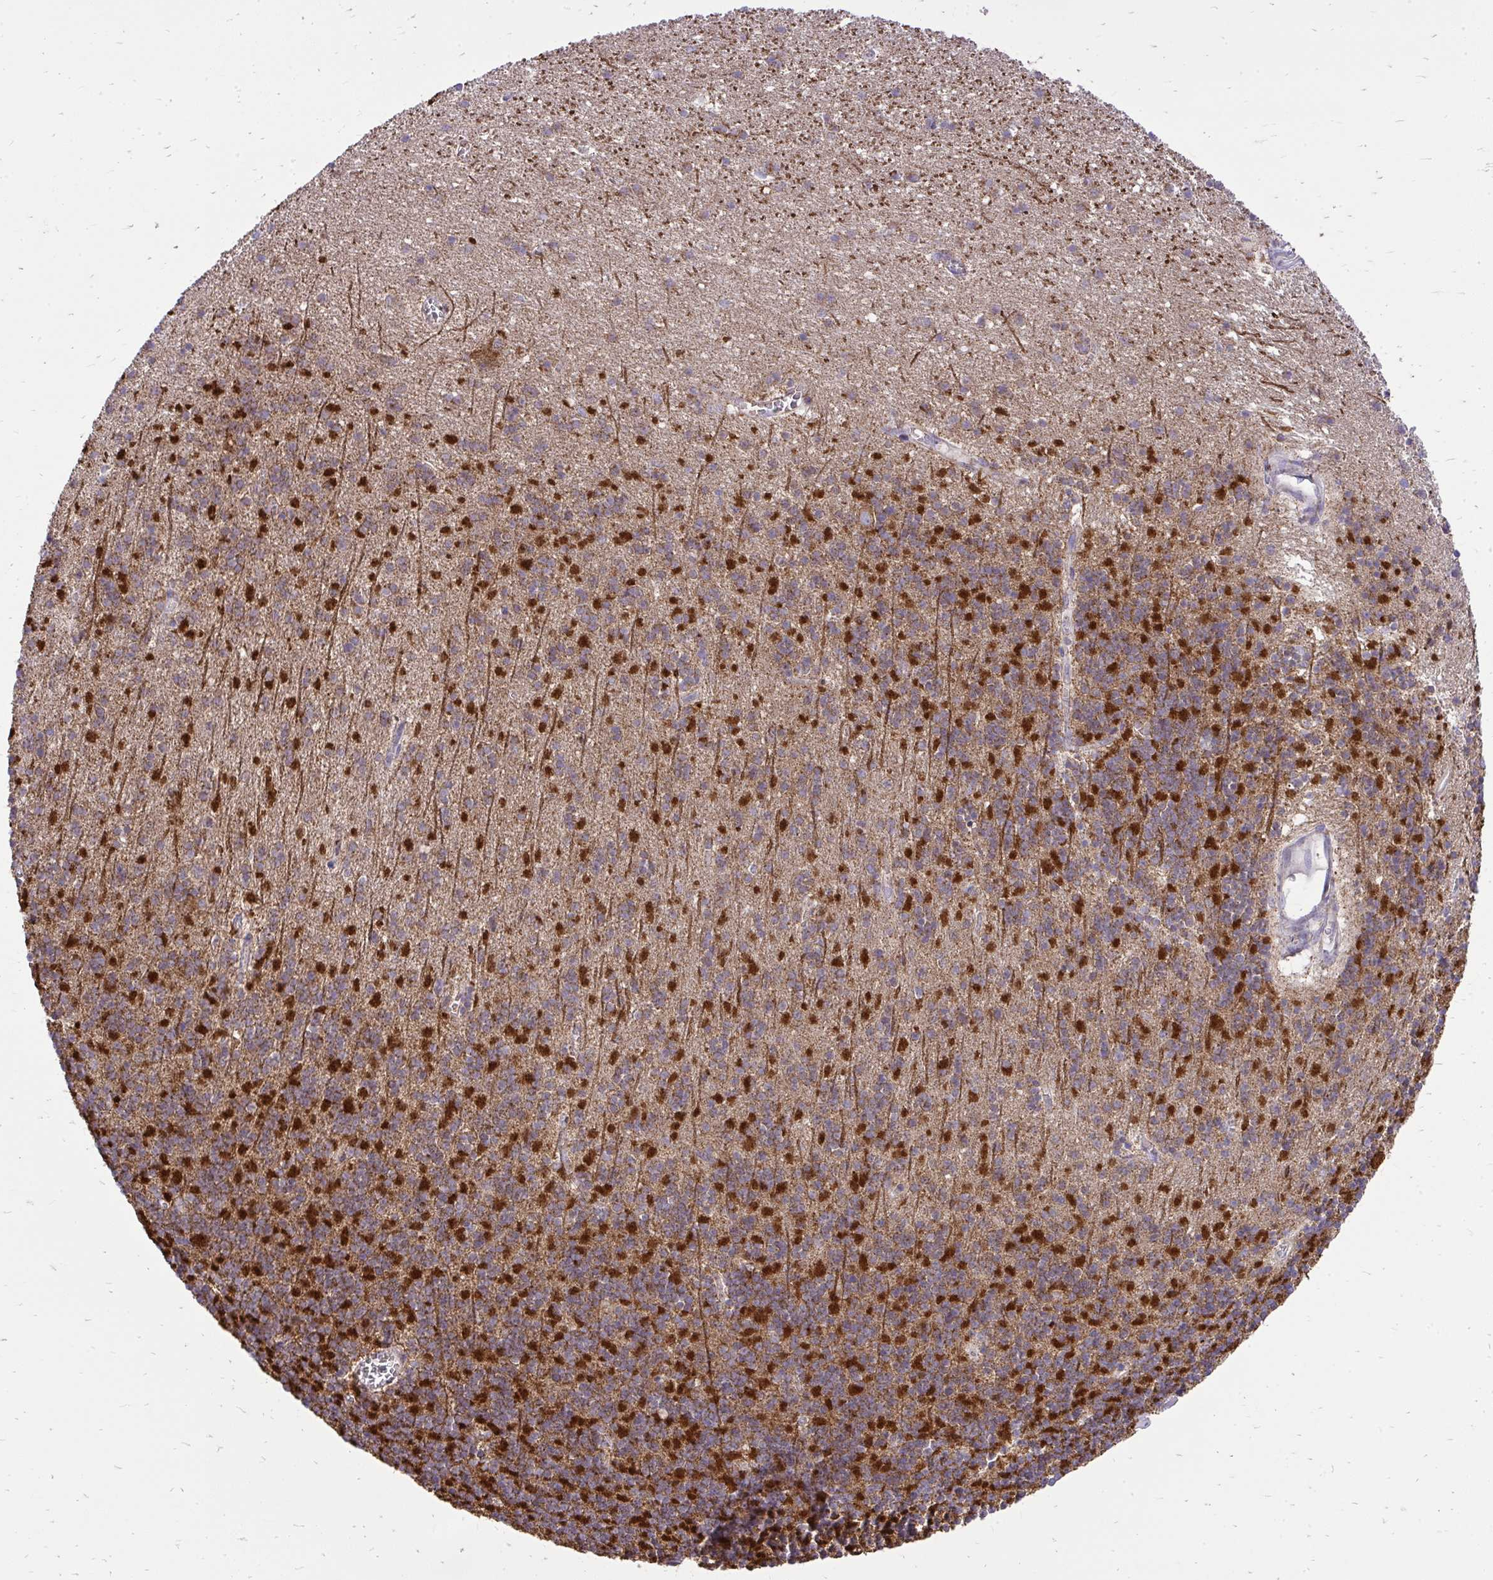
{"staining": {"intensity": "strong", "quantity": "25%-75%", "location": "cytoplasmic/membranous"}, "tissue": "cerebellum", "cell_type": "Cells in granular layer", "image_type": "normal", "snomed": [{"axis": "morphology", "description": "Normal tissue, NOS"}, {"axis": "topography", "description": "Cerebellum"}], "caption": "A brown stain labels strong cytoplasmic/membranous staining of a protein in cells in granular layer of unremarkable human cerebellum. Nuclei are stained in blue.", "gene": "SPTBN2", "patient": {"sex": "male", "age": 54}}